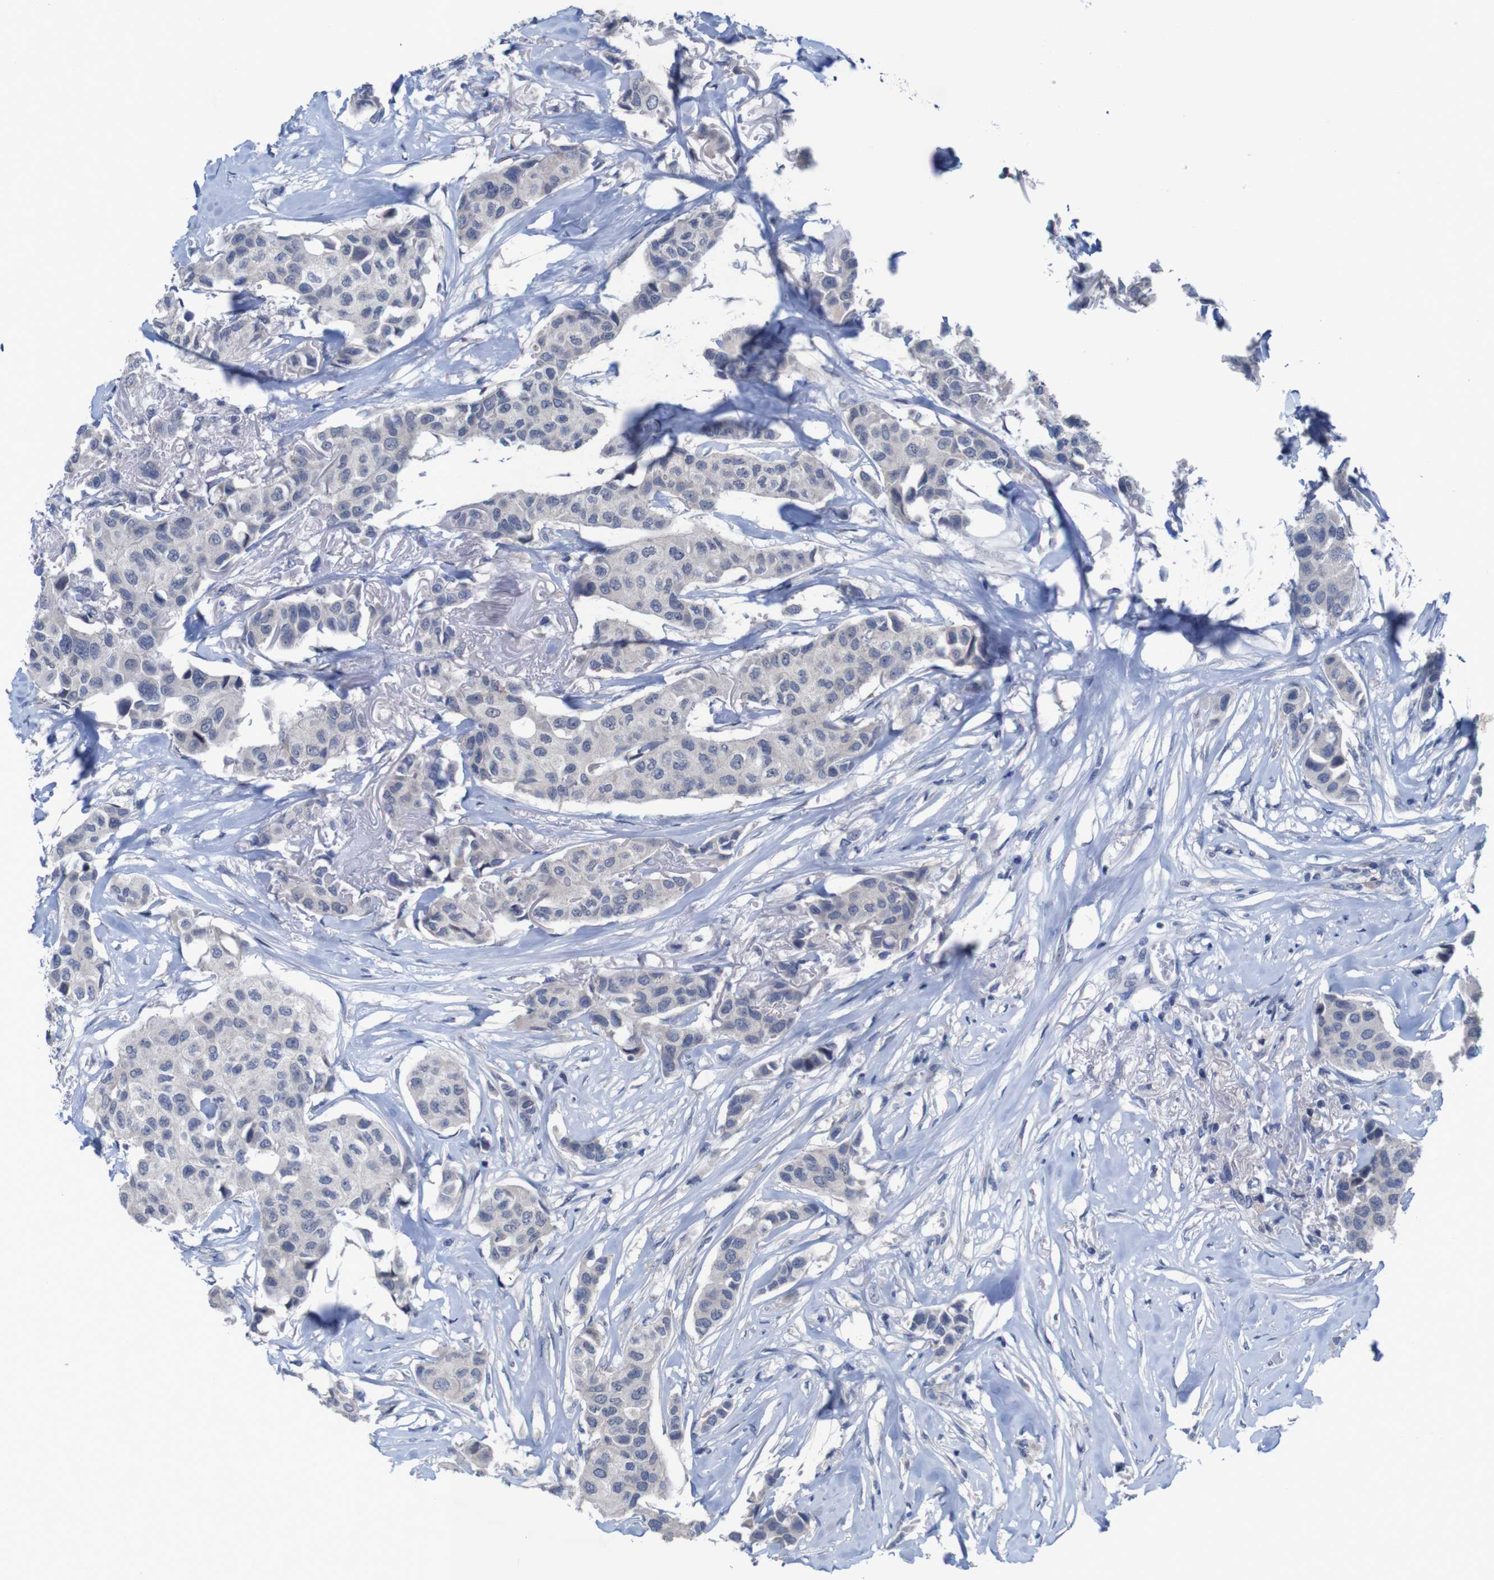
{"staining": {"intensity": "negative", "quantity": "none", "location": "none"}, "tissue": "breast cancer", "cell_type": "Tumor cells", "image_type": "cancer", "snomed": [{"axis": "morphology", "description": "Duct carcinoma"}, {"axis": "topography", "description": "Breast"}], "caption": "This is a micrograph of immunohistochemistry (IHC) staining of breast invasive ductal carcinoma, which shows no expression in tumor cells. (DAB (3,3'-diaminobenzidine) IHC with hematoxylin counter stain).", "gene": "CLDN18", "patient": {"sex": "female", "age": 80}}